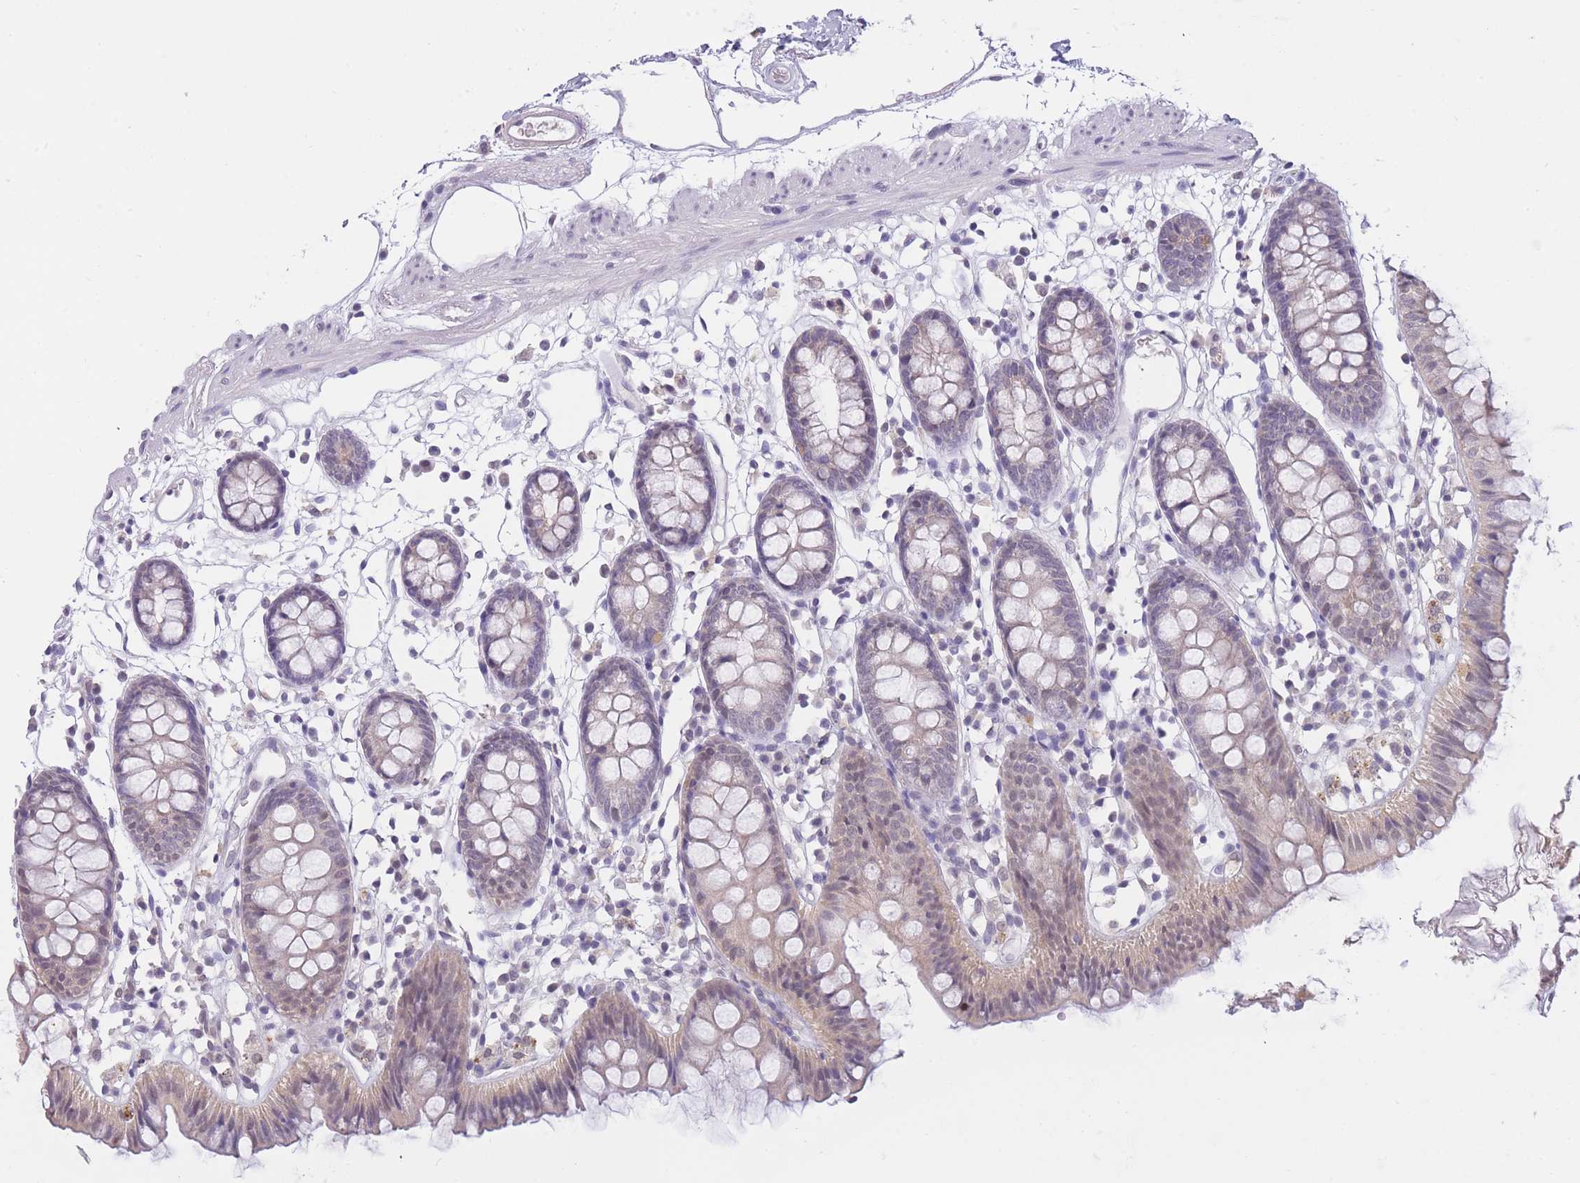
{"staining": {"intensity": "negative", "quantity": "none", "location": "none"}, "tissue": "colon", "cell_type": "Endothelial cells", "image_type": "normal", "snomed": [{"axis": "morphology", "description": "Normal tissue, NOS"}, {"axis": "topography", "description": "Colon"}], "caption": "DAB immunohistochemical staining of benign colon exhibits no significant positivity in endothelial cells.", "gene": "GOLGA6L1", "patient": {"sex": "female", "age": 84}}